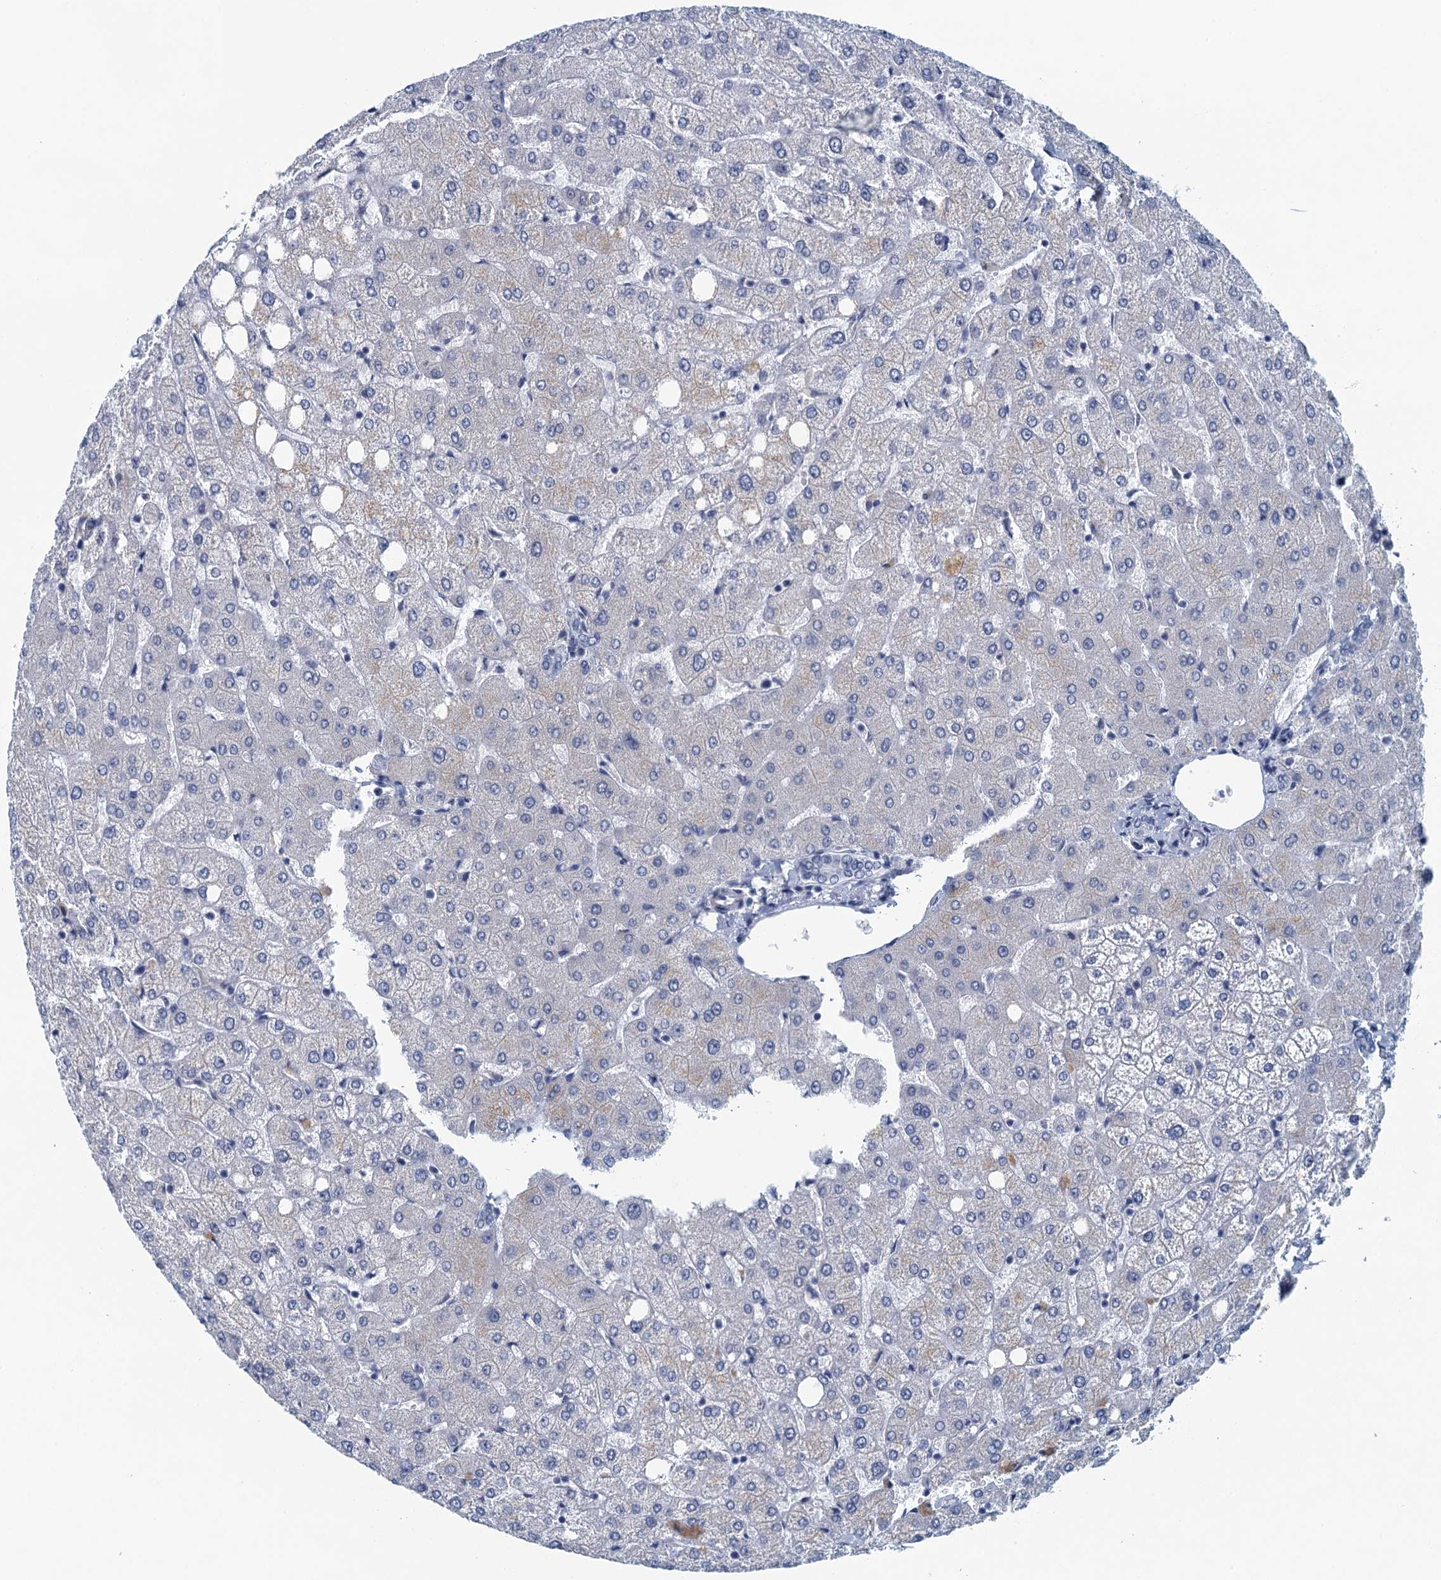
{"staining": {"intensity": "negative", "quantity": "none", "location": "none"}, "tissue": "liver", "cell_type": "Cholangiocytes", "image_type": "normal", "snomed": [{"axis": "morphology", "description": "Normal tissue, NOS"}, {"axis": "topography", "description": "Liver"}], "caption": "IHC of unremarkable liver demonstrates no expression in cholangiocytes. The staining was performed using DAB to visualize the protein expression in brown, while the nuclei were stained in blue with hematoxylin (Magnification: 20x).", "gene": "C16orf95", "patient": {"sex": "female", "age": 54}}